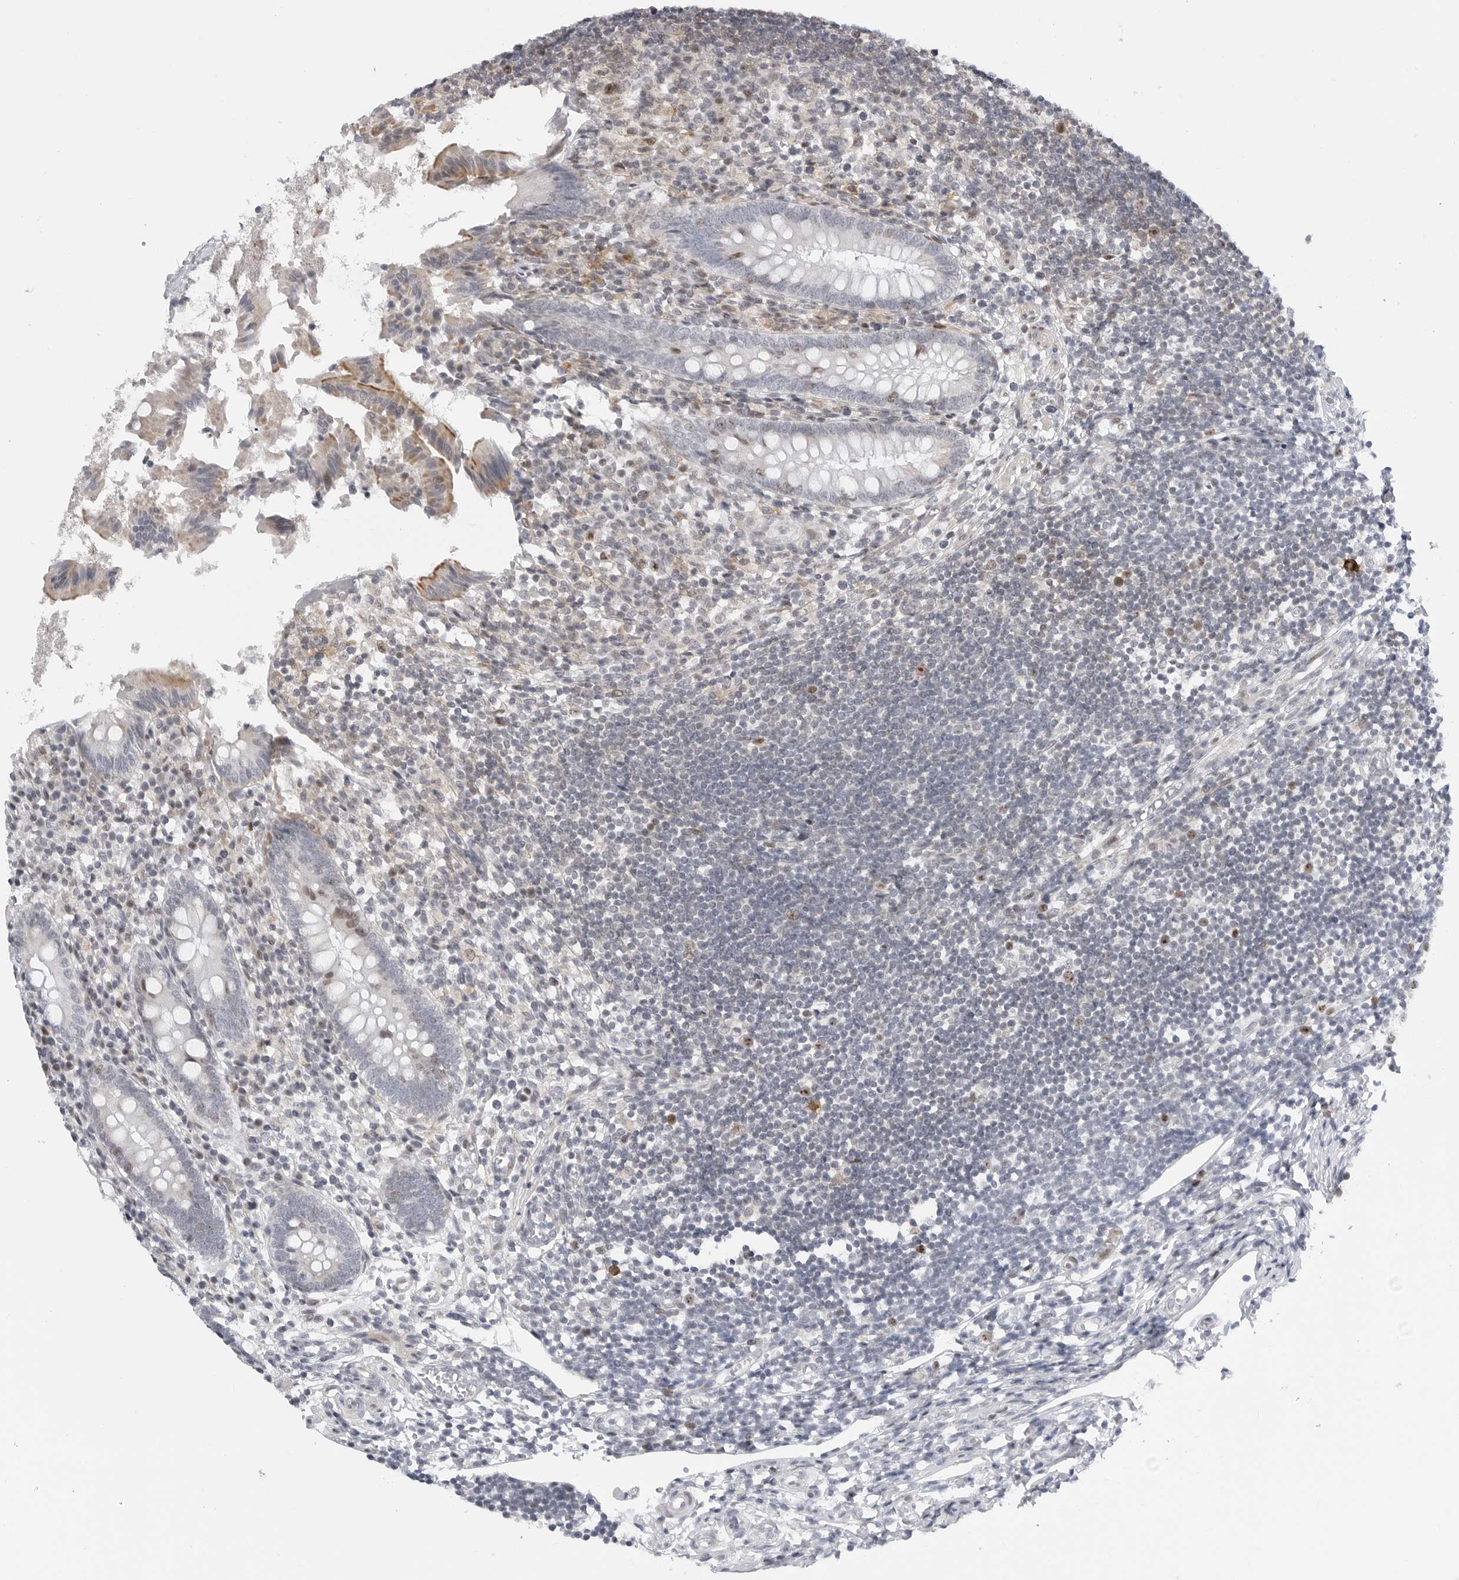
{"staining": {"intensity": "weak", "quantity": "<25%", "location": "cytoplasmic/membranous,nuclear"}, "tissue": "appendix", "cell_type": "Glandular cells", "image_type": "normal", "snomed": [{"axis": "morphology", "description": "Normal tissue, NOS"}, {"axis": "topography", "description": "Appendix"}], "caption": "Photomicrograph shows no significant protein positivity in glandular cells of benign appendix.", "gene": "FAM135B", "patient": {"sex": "female", "age": 17}}